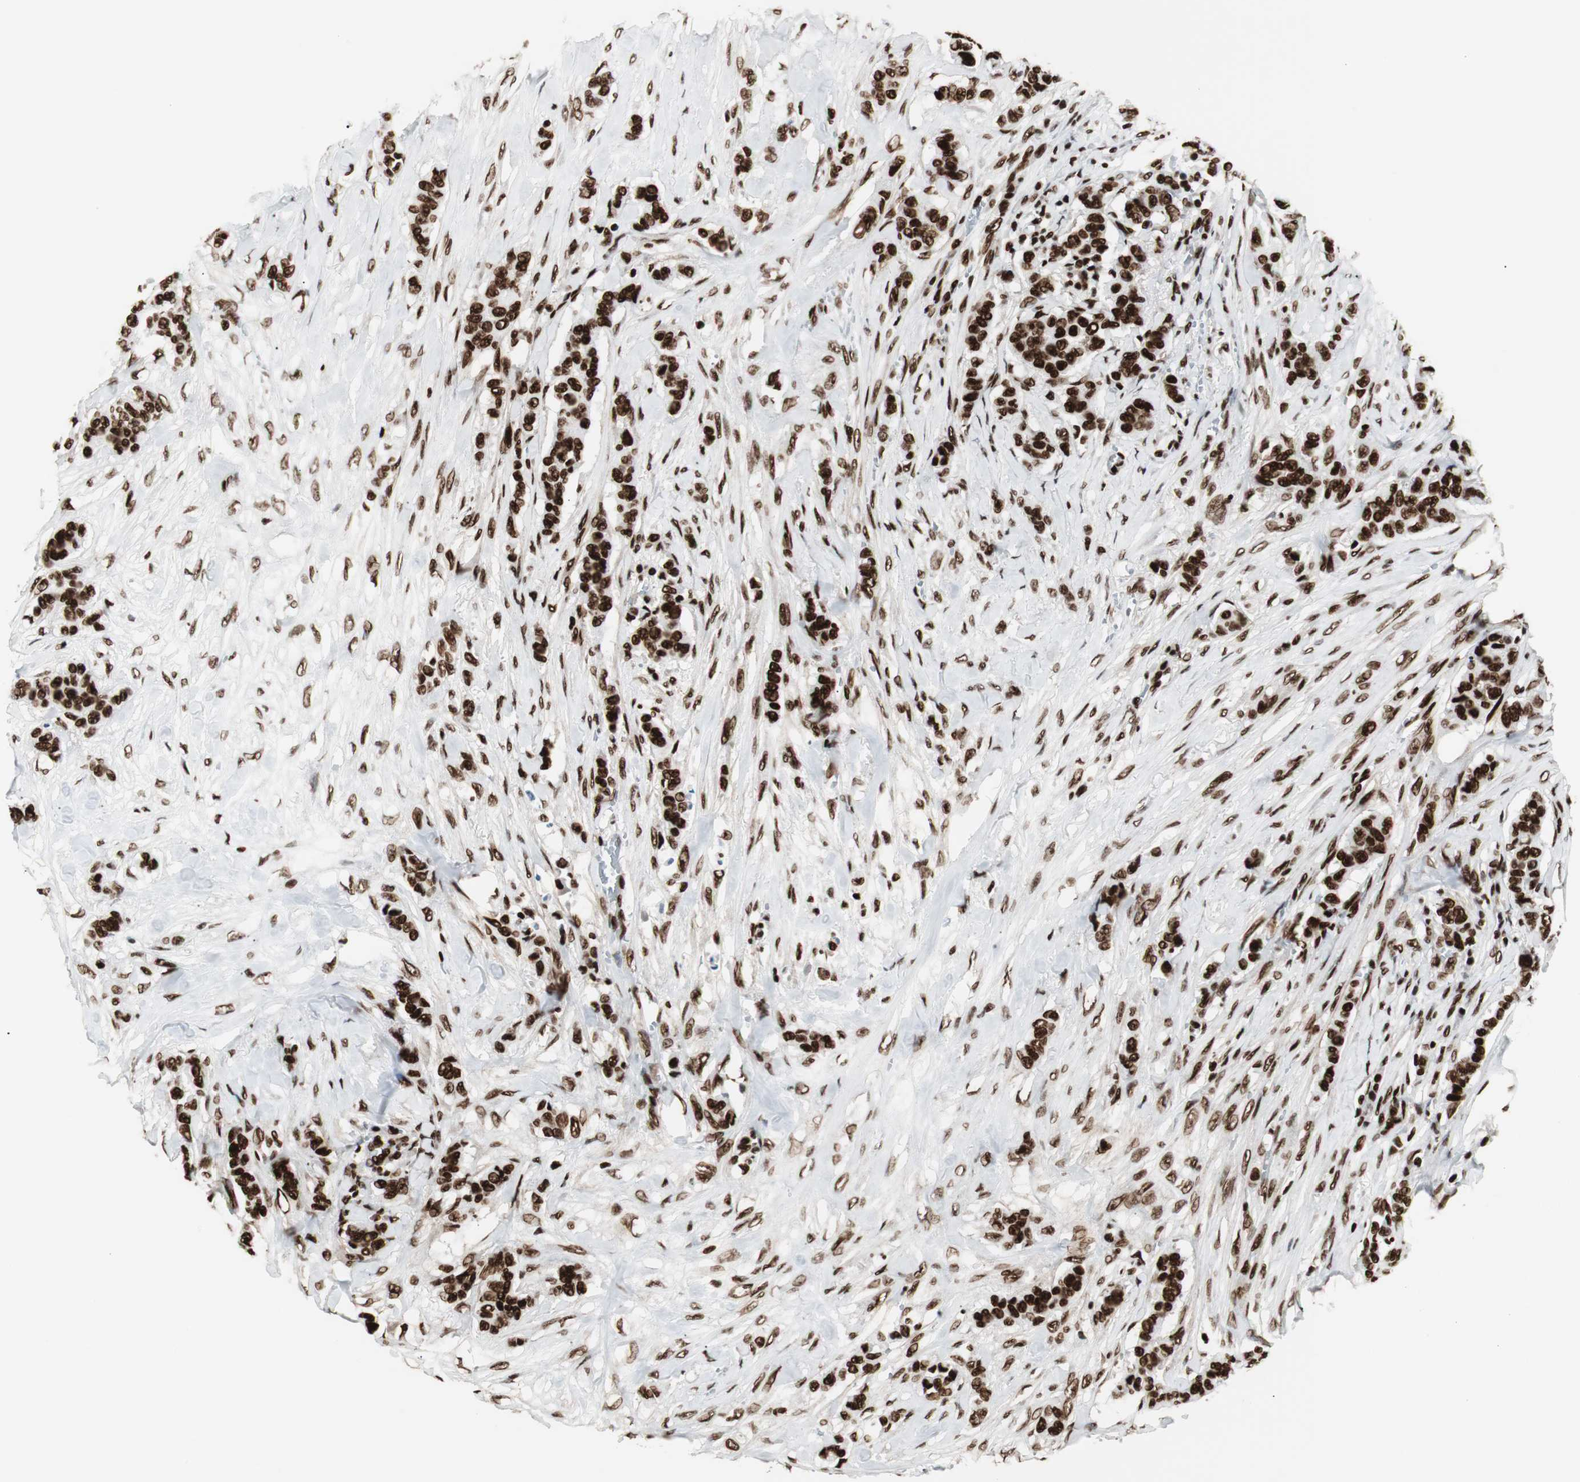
{"staining": {"intensity": "strong", "quantity": ">75%", "location": "nuclear"}, "tissue": "breast cancer", "cell_type": "Tumor cells", "image_type": "cancer", "snomed": [{"axis": "morphology", "description": "Duct carcinoma"}, {"axis": "topography", "description": "Breast"}], "caption": "Breast infiltrating ductal carcinoma stained for a protein shows strong nuclear positivity in tumor cells.", "gene": "MTA2", "patient": {"sex": "female", "age": 40}}